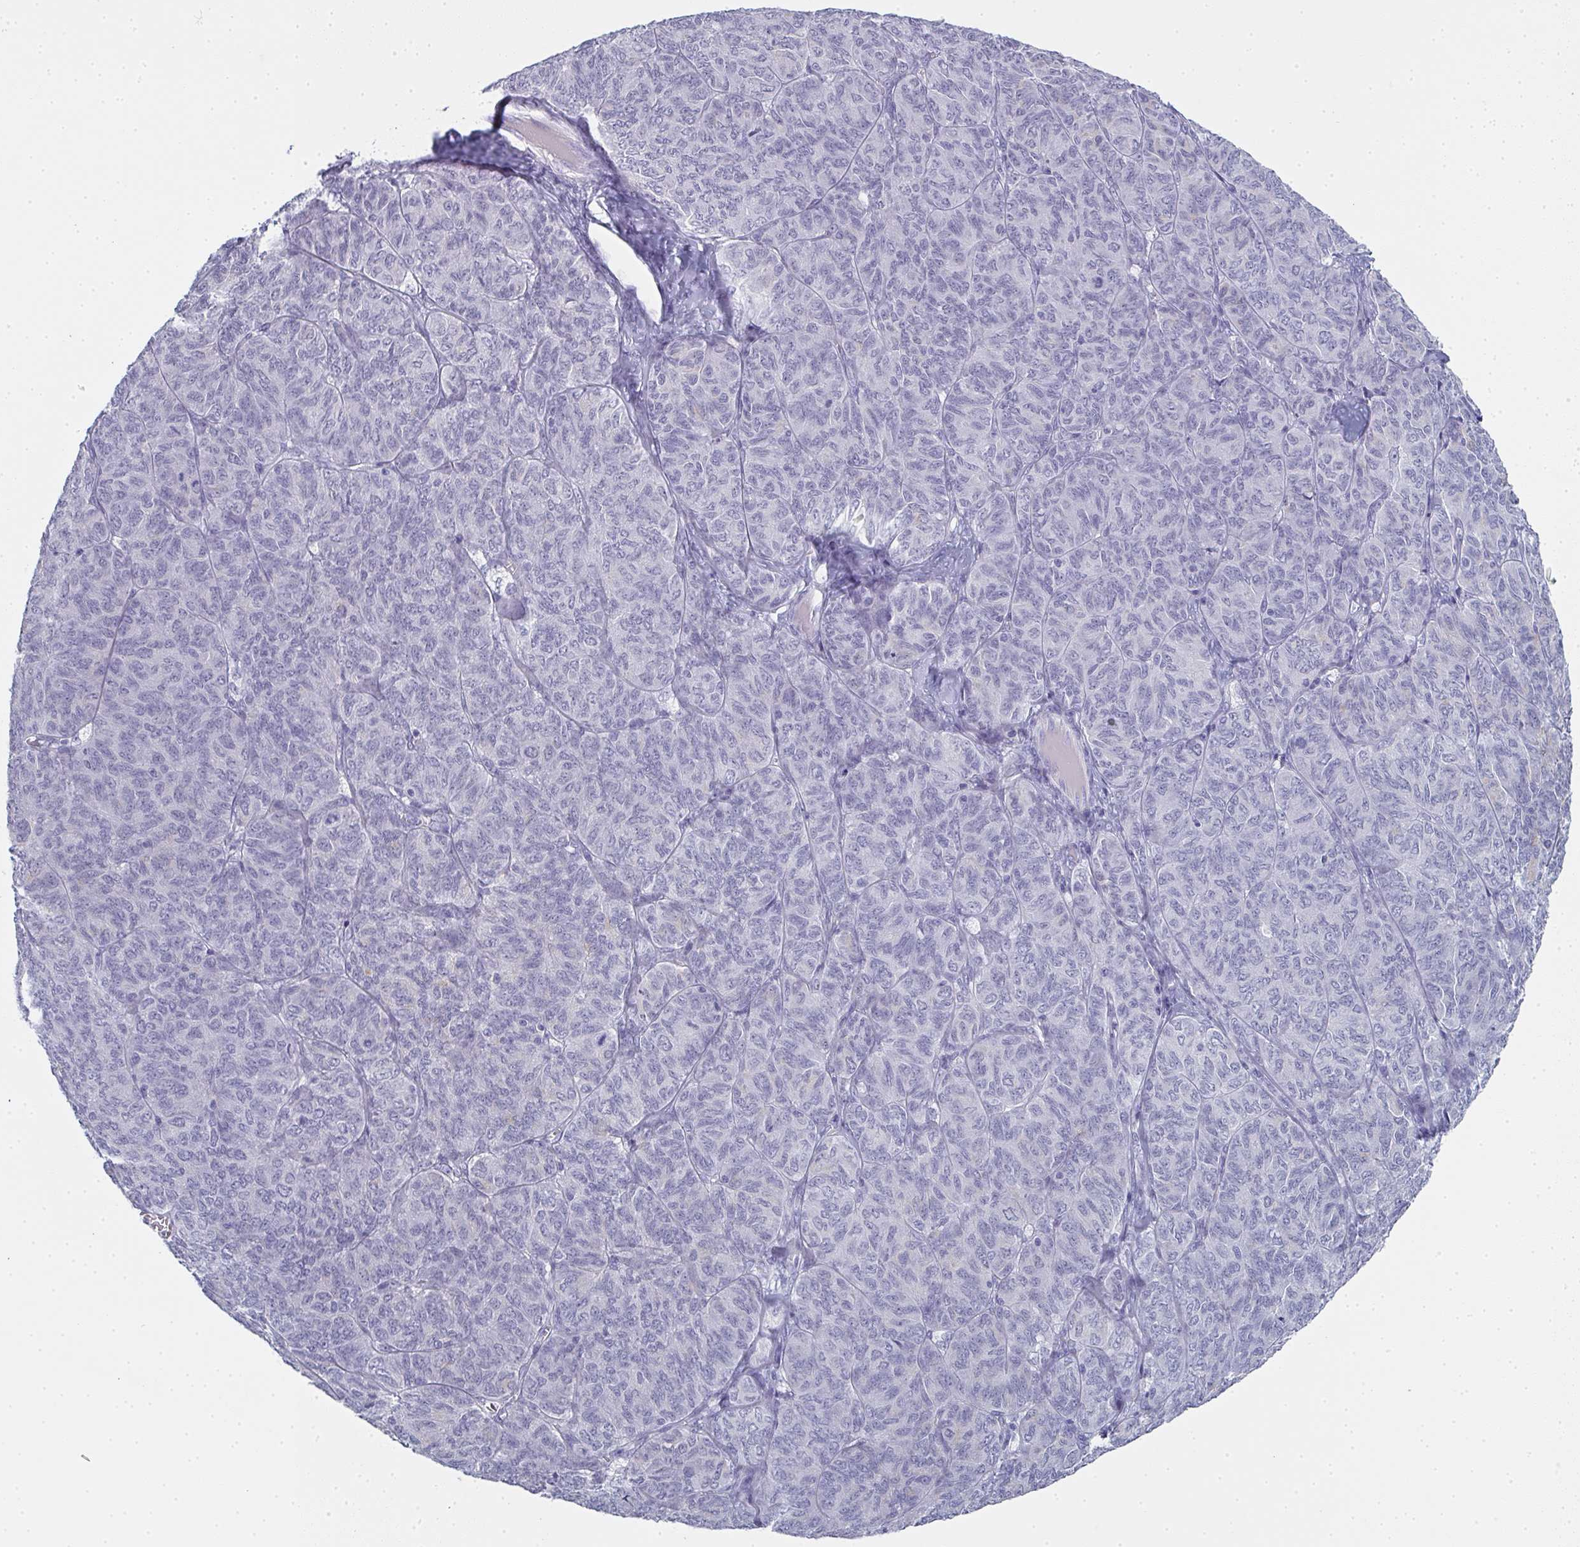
{"staining": {"intensity": "negative", "quantity": "none", "location": "none"}, "tissue": "ovarian cancer", "cell_type": "Tumor cells", "image_type": "cancer", "snomed": [{"axis": "morphology", "description": "Carcinoma, endometroid"}, {"axis": "topography", "description": "Ovary"}], "caption": "A micrograph of ovarian endometroid carcinoma stained for a protein exhibits no brown staining in tumor cells.", "gene": "SLC36A2", "patient": {"sex": "female", "age": 80}}